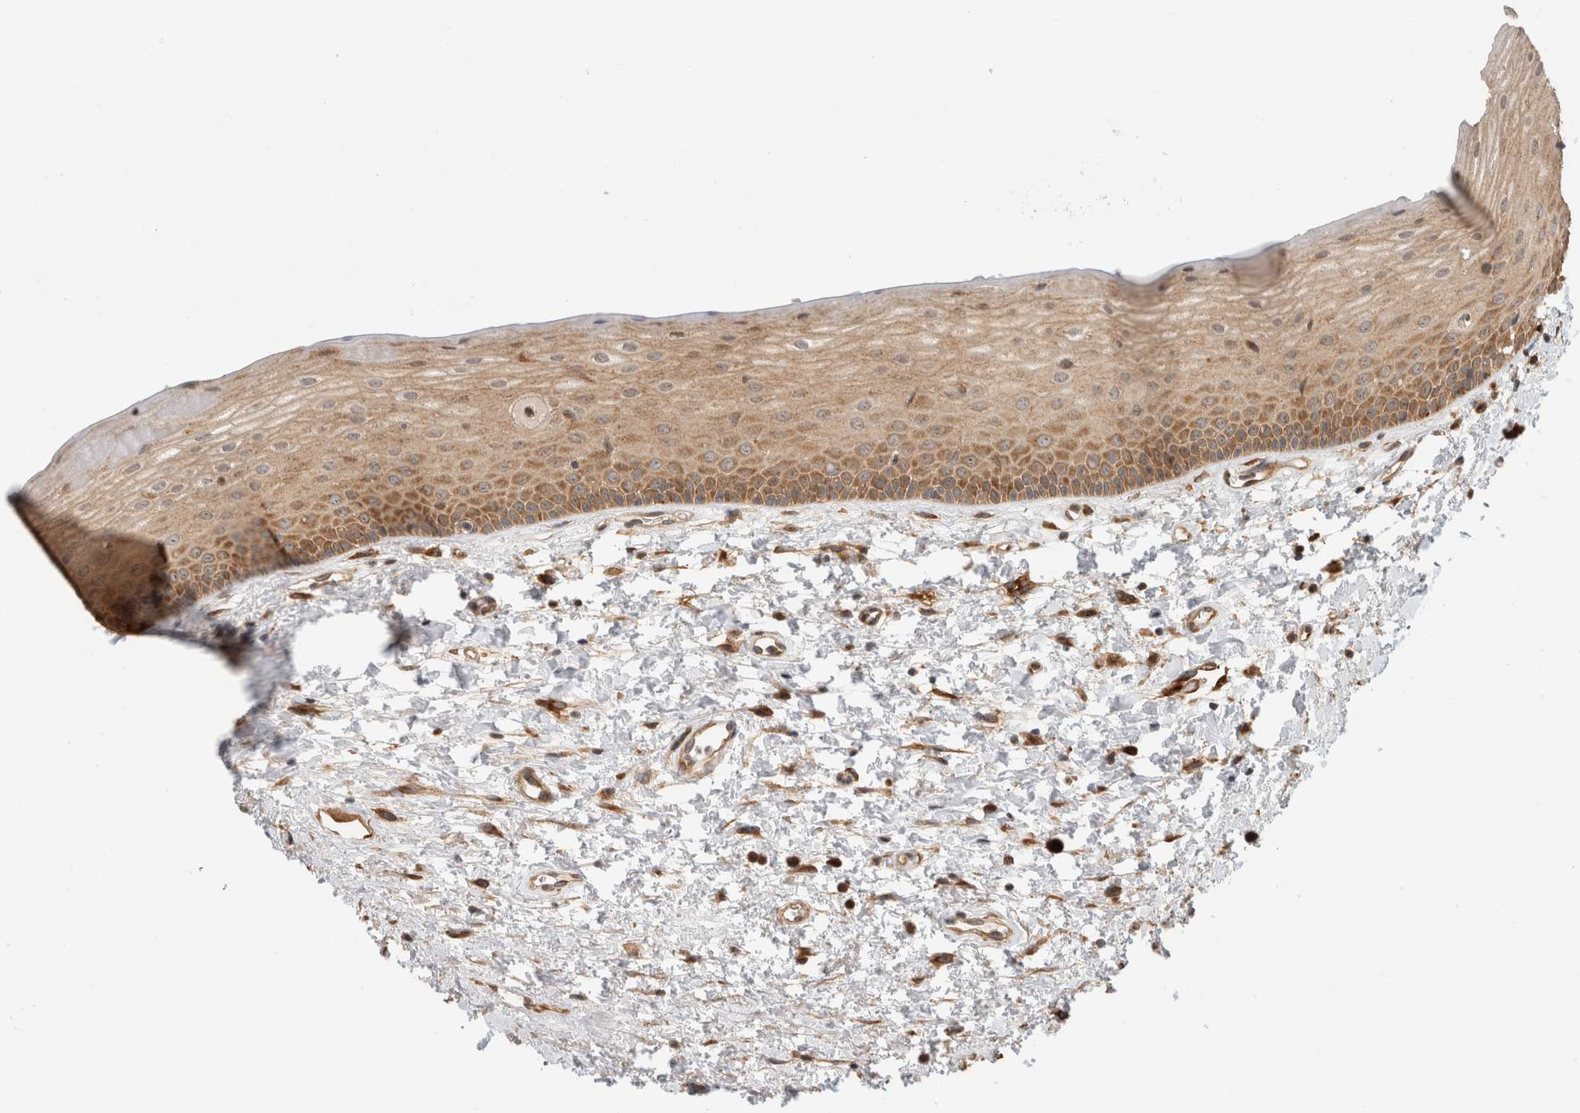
{"staining": {"intensity": "moderate", "quantity": ">75%", "location": "cytoplasmic/membranous"}, "tissue": "oral mucosa", "cell_type": "Squamous epithelial cells", "image_type": "normal", "snomed": [{"axis": "morphology", "description": "Normal tissue, NOS"}, {"axis": "topography", "description": "Oral tissue"}], "caption": "Immunohistochemical staining of benign oral mucosa exhibits moderate cytoplasmic/membranous protein positivity in approximately >75% of squamous epithelial cells.", "gene": "PCDHB15", "patient": {"sex": "female", "age": 76}}